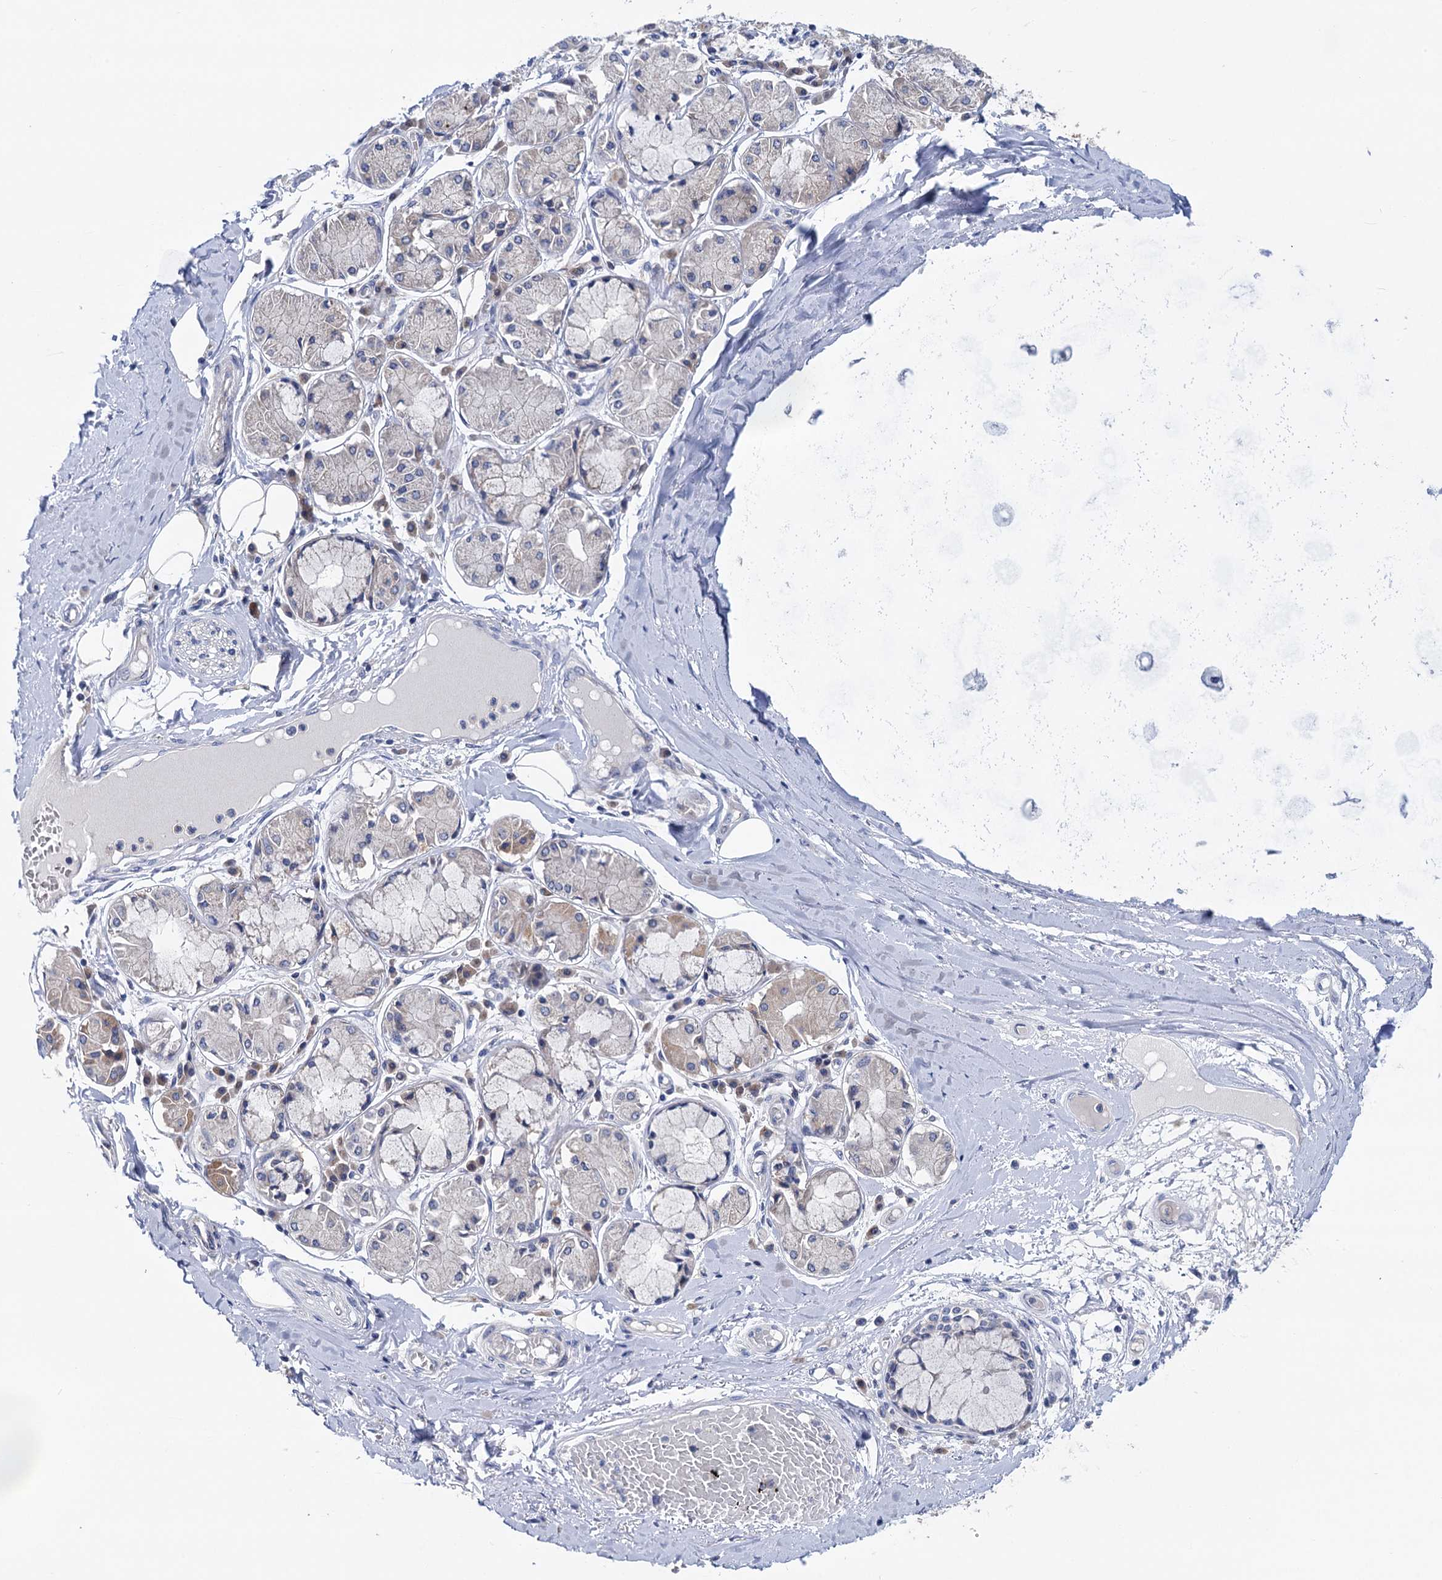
{"staining": {"intensity": "negative", "quantity": "none", "location": "none"}, "tissue": "adipose tissue", "cell_type": "Adipocytes", "image_type": "normal", "snomed": [{"axis": "morphology", "description": "Normal tissue, NOS"}, {"axis": "topography", "description": "Cartilage tissue"}, {"axis": "topography", "description": "Bronchus"}, {"axis": "topography", "description": "Lung"}, {"axis": "topography", "description": "Peripheral nerve tissue"}], "caption": "Unremarkable adipose tissue was stained to show a protein in brown. There is no significant positivity in adipocytes. The staining is performed using DAB (3,3'-diaminobenzidine) brown chromogen with nuclei counter-stained in using hematoxylin.", "gene": "ZNRD2", "patient": {"sex": "female", "age": 49}}